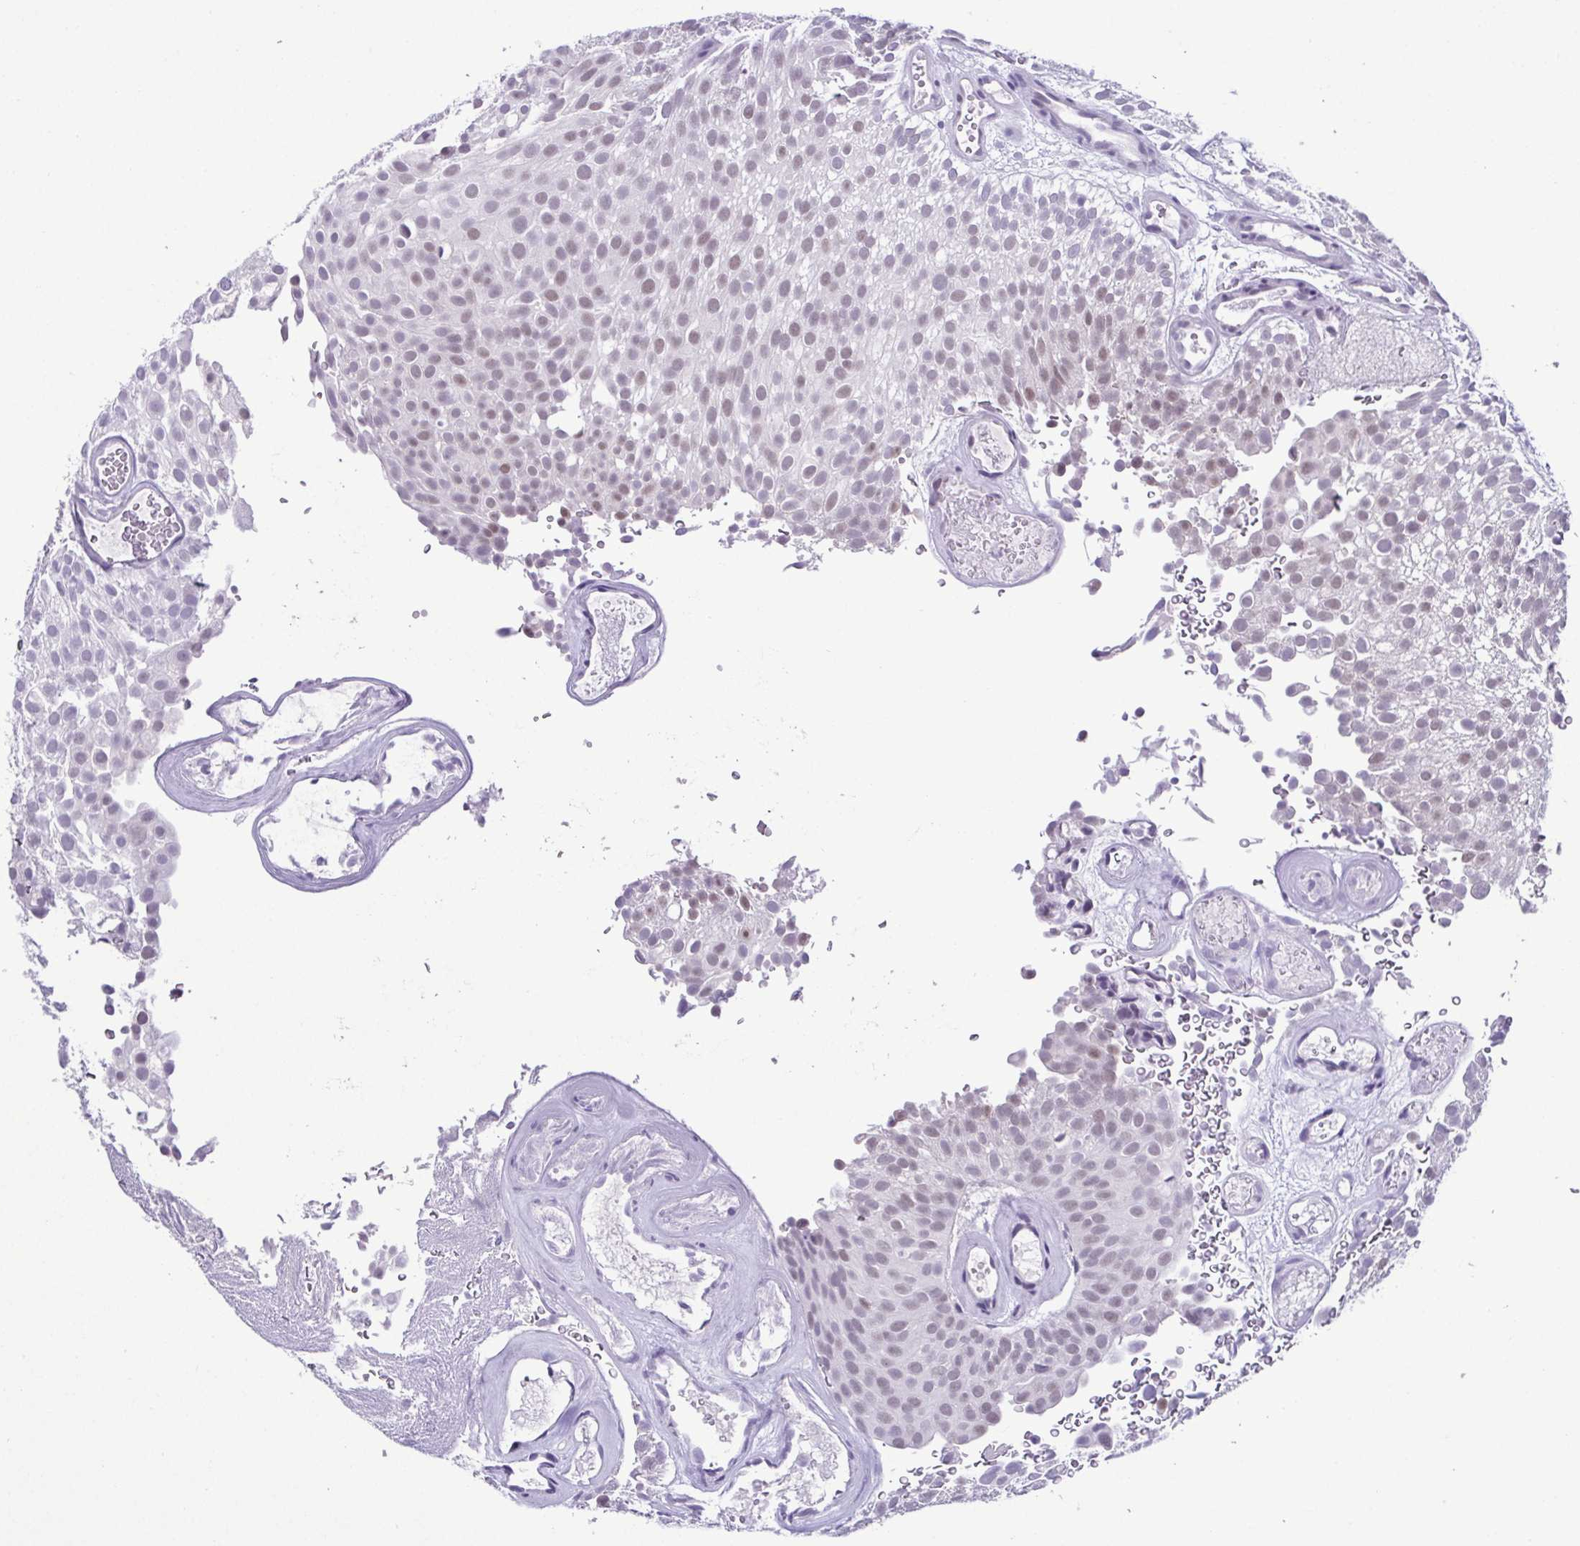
{"staining": {"intensity": "weak", "quantity": "<25%", "location": "nuclear"}, "tissue": "urothelial cancer", "cell_type": "Tumor cells", "image_type": "cancer", "snomed": [{"axis": "morphology", "description": "Urothelial carcinoma, Low grade"}, {"axis": "topography", "description": "Urinary bladder"}], "caption": "This is a micrograph of immunohistochemistry (IHC) staining of urothelial cancer, which shows no expression in tumor cells. (IHC, brightfield microscopy, high magnification).", "gene": "RBM3", "patient": {"sex": "male", "age": 78}}